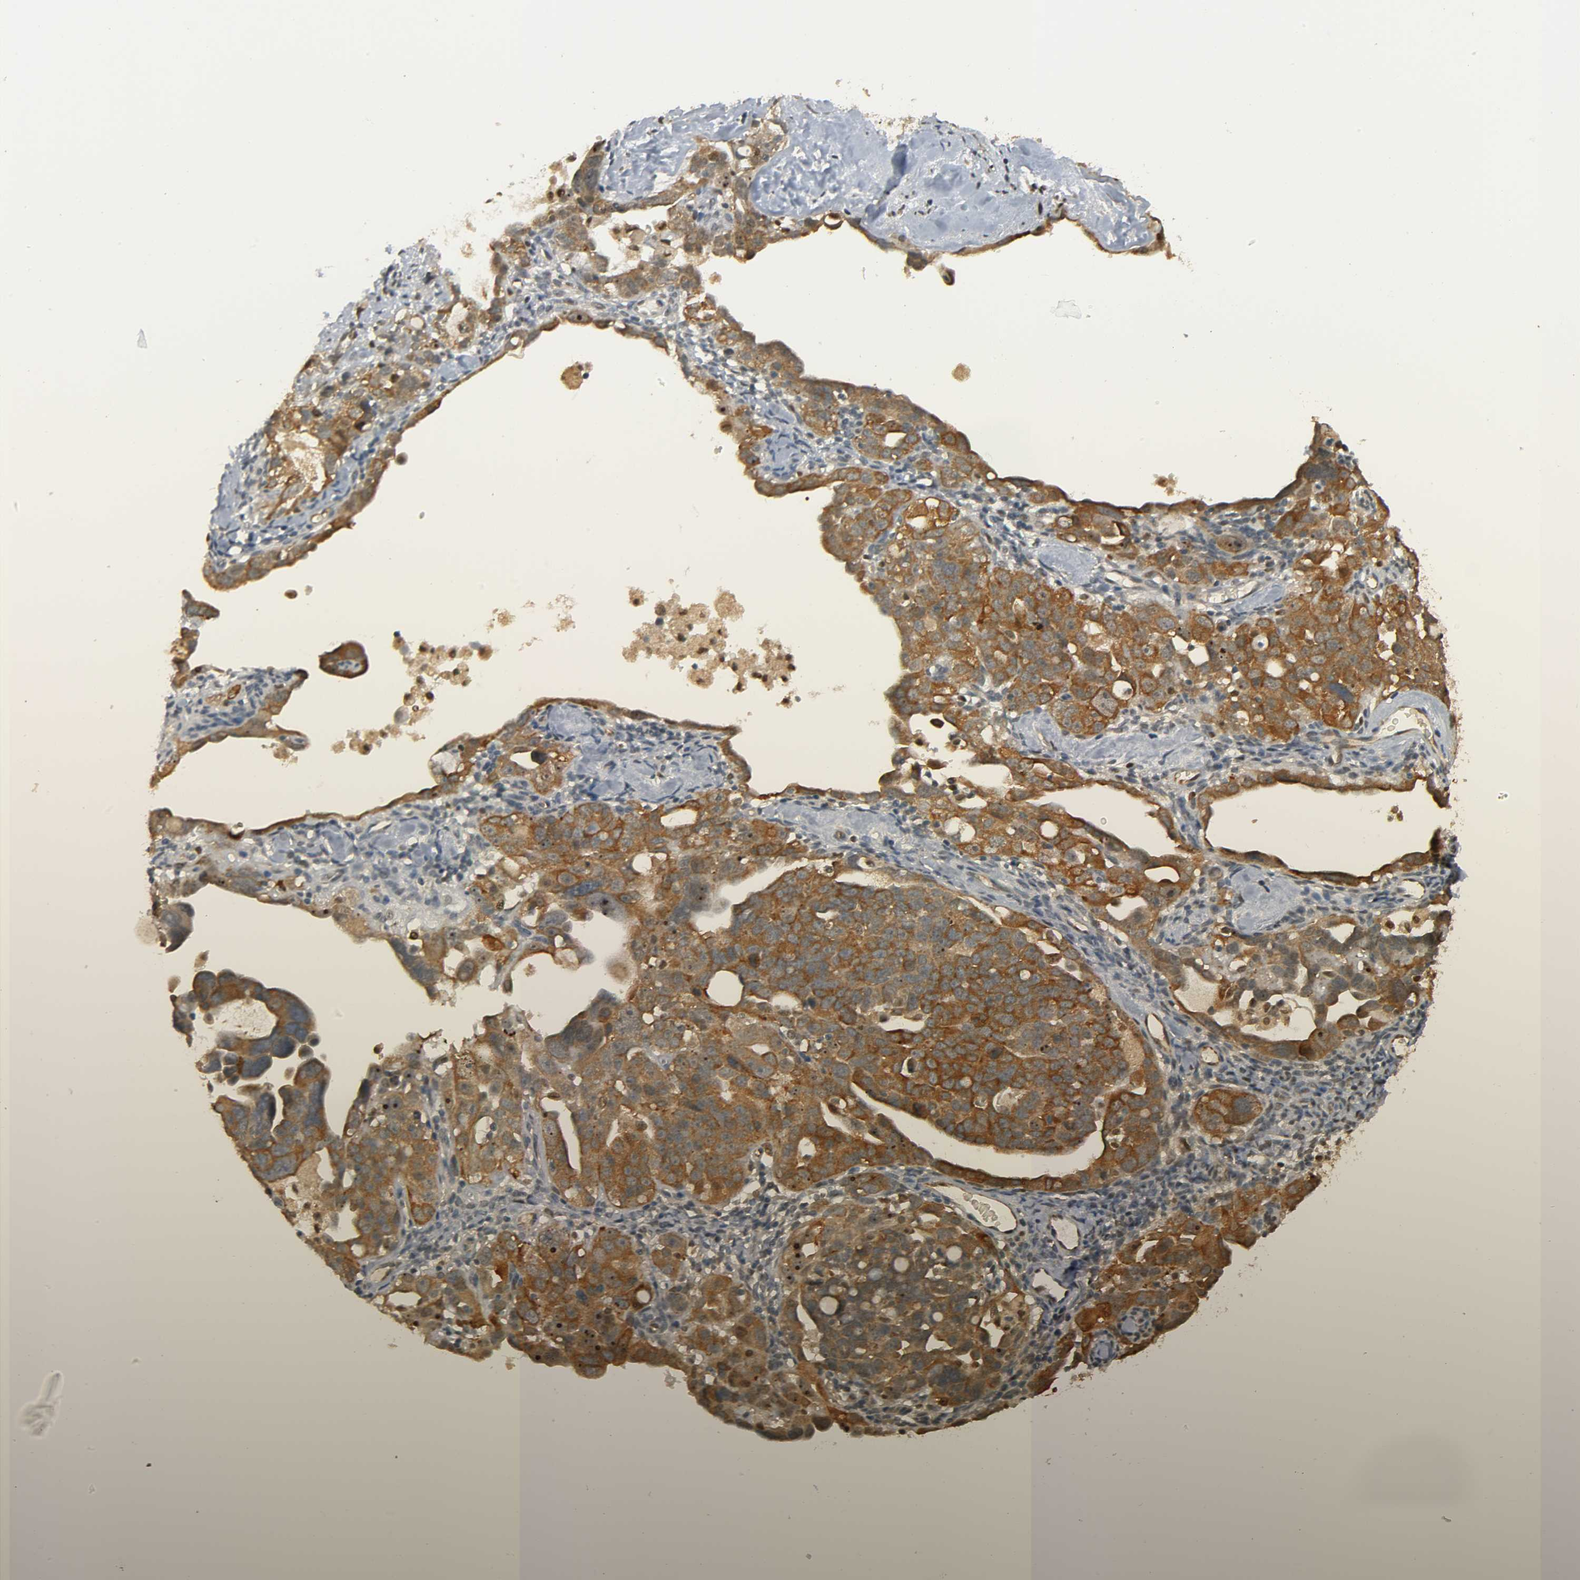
{"staining": {"intensity": "strong", "quantity": ">75%", "location": "cytoplasmic/membranous"}, "tissue": "ovarian cancer", "cell_type": "Tumor cells", "image_type": "cancer", "snomed": [{"axis": "morphology", "description": "Cystadenocarcinoma, serous, NOS"}, {"axis": "topography", "description": "Ovary"}], "caption": "Immunohistochemistry (IHC) histopathology image of human ovarian cancer (serous cystadenocarcinoma) stained for a protein (brown), which exhibits high levels of strong cytoplasmic/membranous staining in approximately >75% of tumor cells.", "gene": "ZFPM2", "patient": {"sex": "female", "age": 66}}